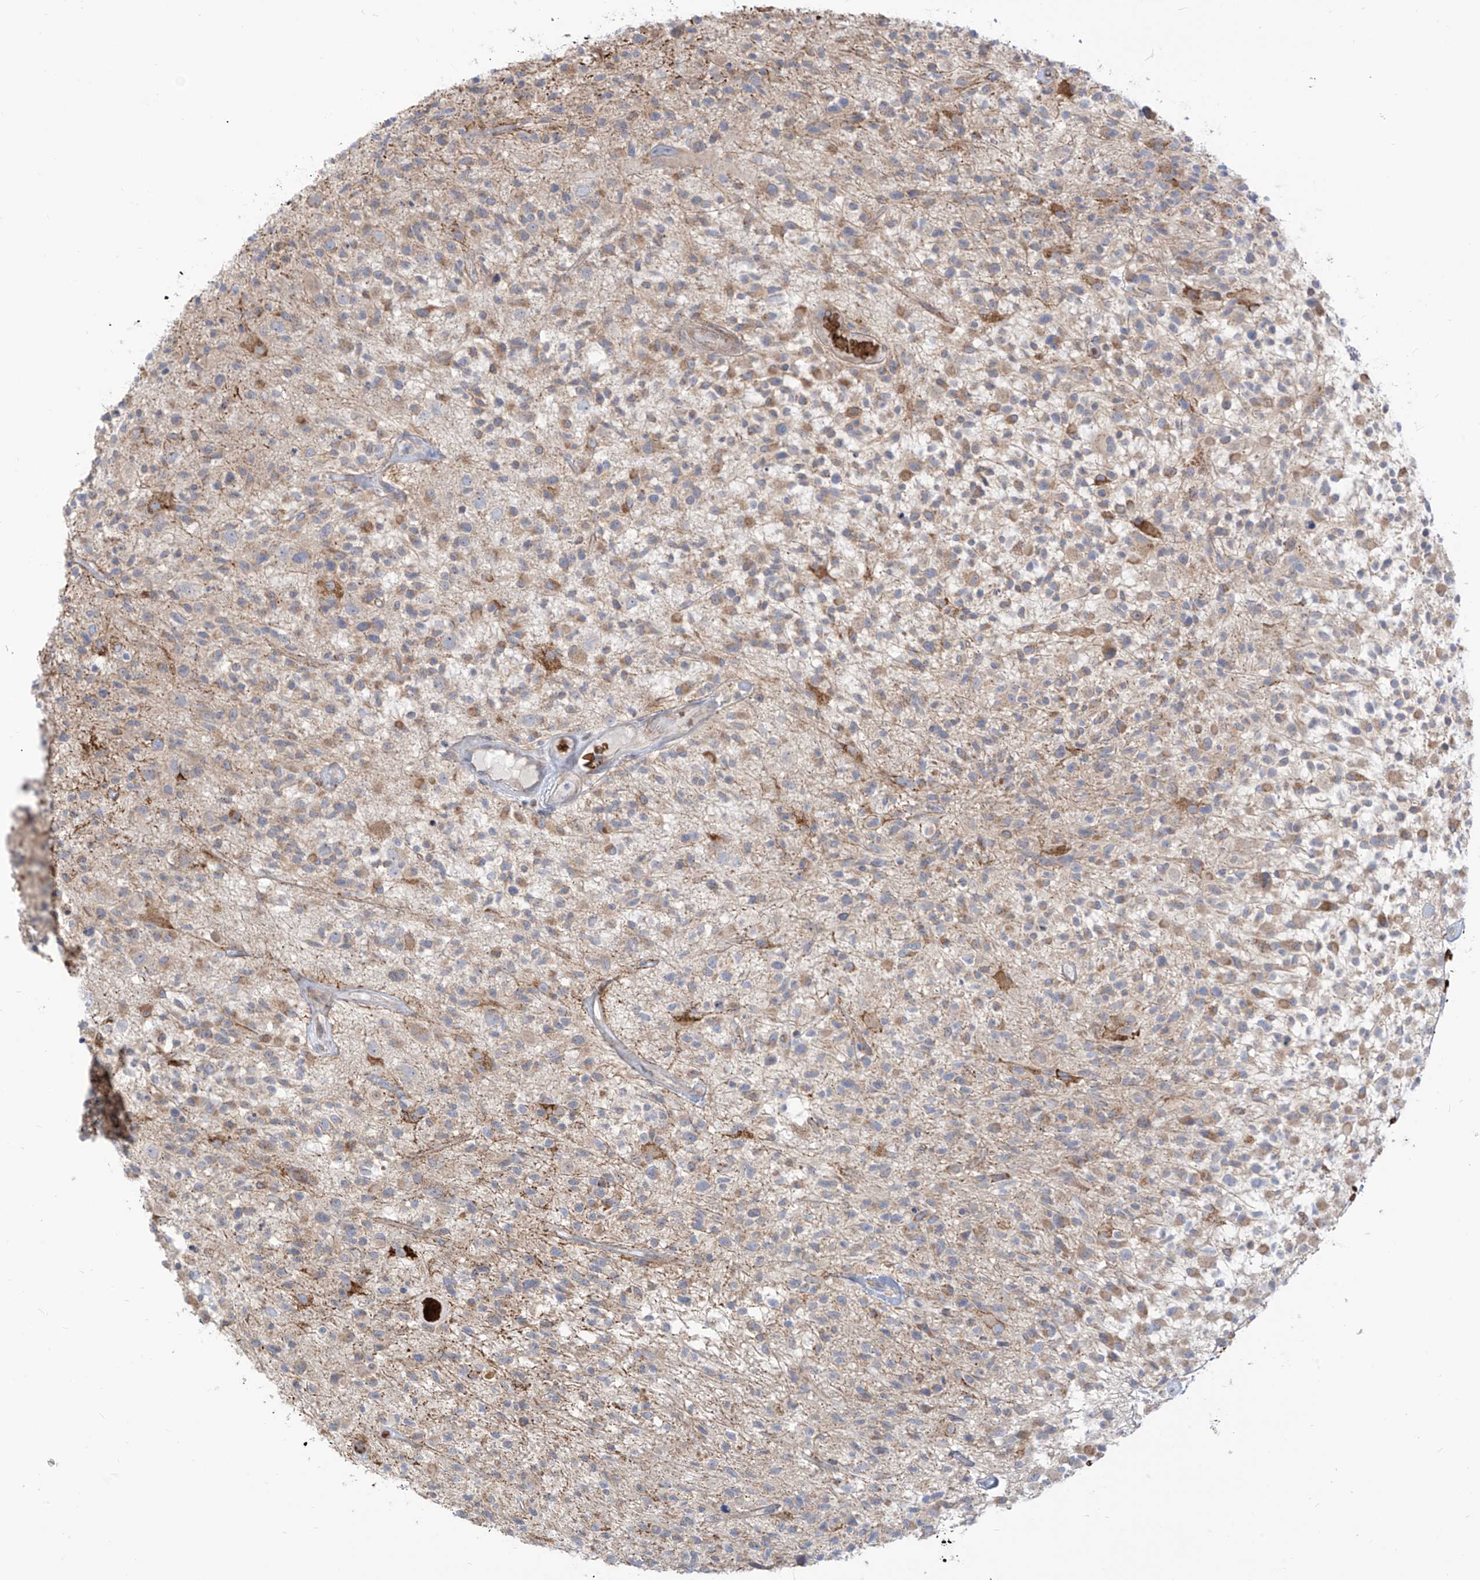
{"staining": {"intensity": "moderate", "quantity": "25%-75%", "location": "cytoplasmic/membranous"}, "tissue": "glioma", "cell_type": "Tumor cells", "image_type": "cancer", "snomed": [{"axis": "morphology", "description": "Glioma, malignant, High grade"}, {"axis": "morphology", "description": "Glioblastoma, NOS"}, {"axis": "topography", "description": "Brain"}], "caption": "Human glioblastoma stained with a protein marker reveals moderate staining in tumor cells.", "gene": "ARHGEF40", "patient": {"sex": "male", "age": 60}}